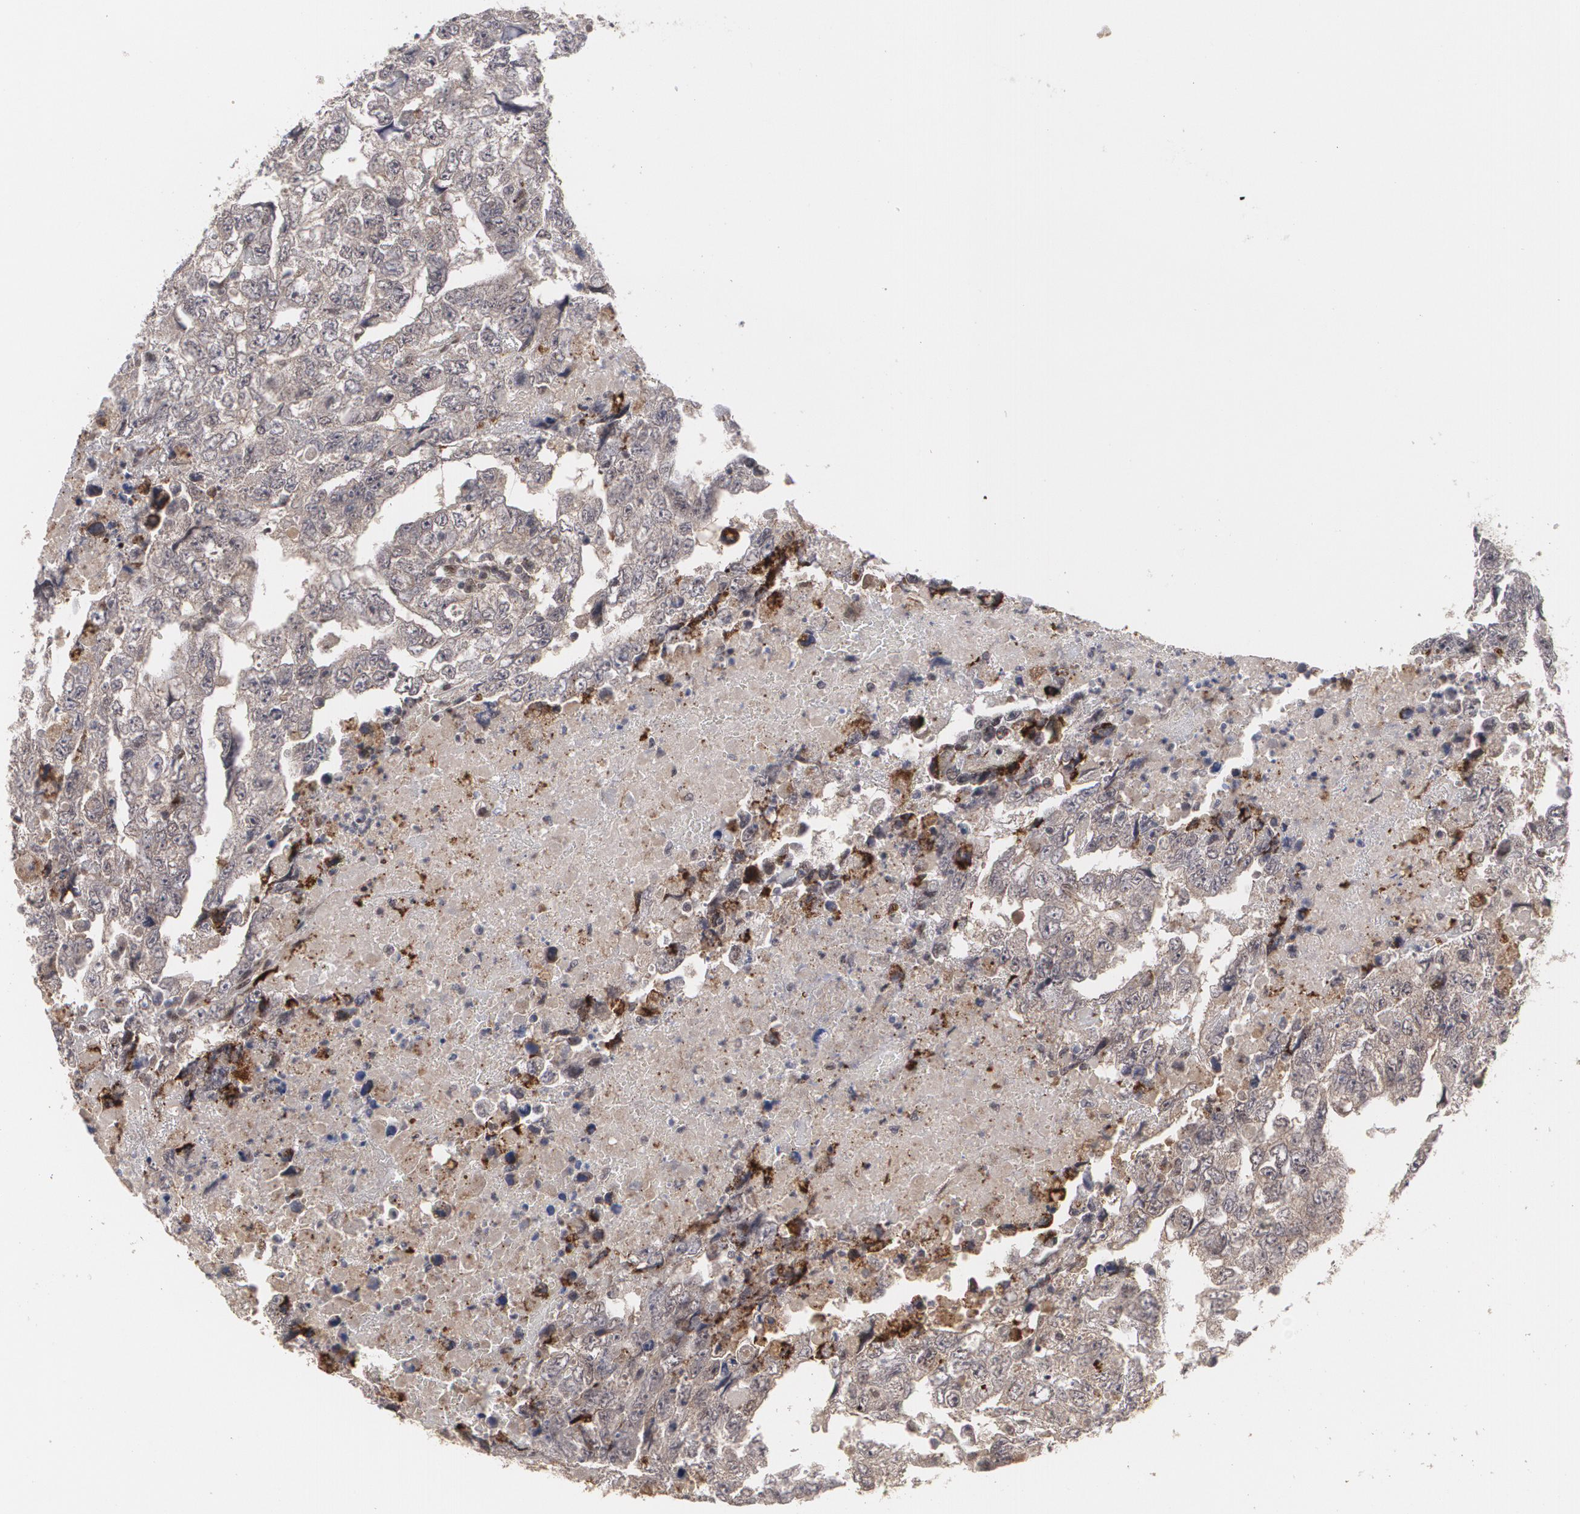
{"staining": {"intensity": "moderate", "quantity": ">75%", "location": "nuclear"}, "tissue": "testis cancer", "cell_type": "Tumor cells", "image_type": "cancer", "snomed": [{"axis": "morphology", "description": "Carcinoma, Embryonal, NOS"}, {"axis": "topography", "description": "Testis"}], "caption": "IHC staining of testis cancer (embryonal carcinoma), which shows medium levels of moderate nuclear expression in approximately >75% of tumor cells indicating moderate nuclear protein staining. The staining was performed using DAB (brown) for protein detection and nuclei were counterstained in hematoxylin (blue).", "gene": "INTS6", "patient": {"sex": "male", "age": 36}}